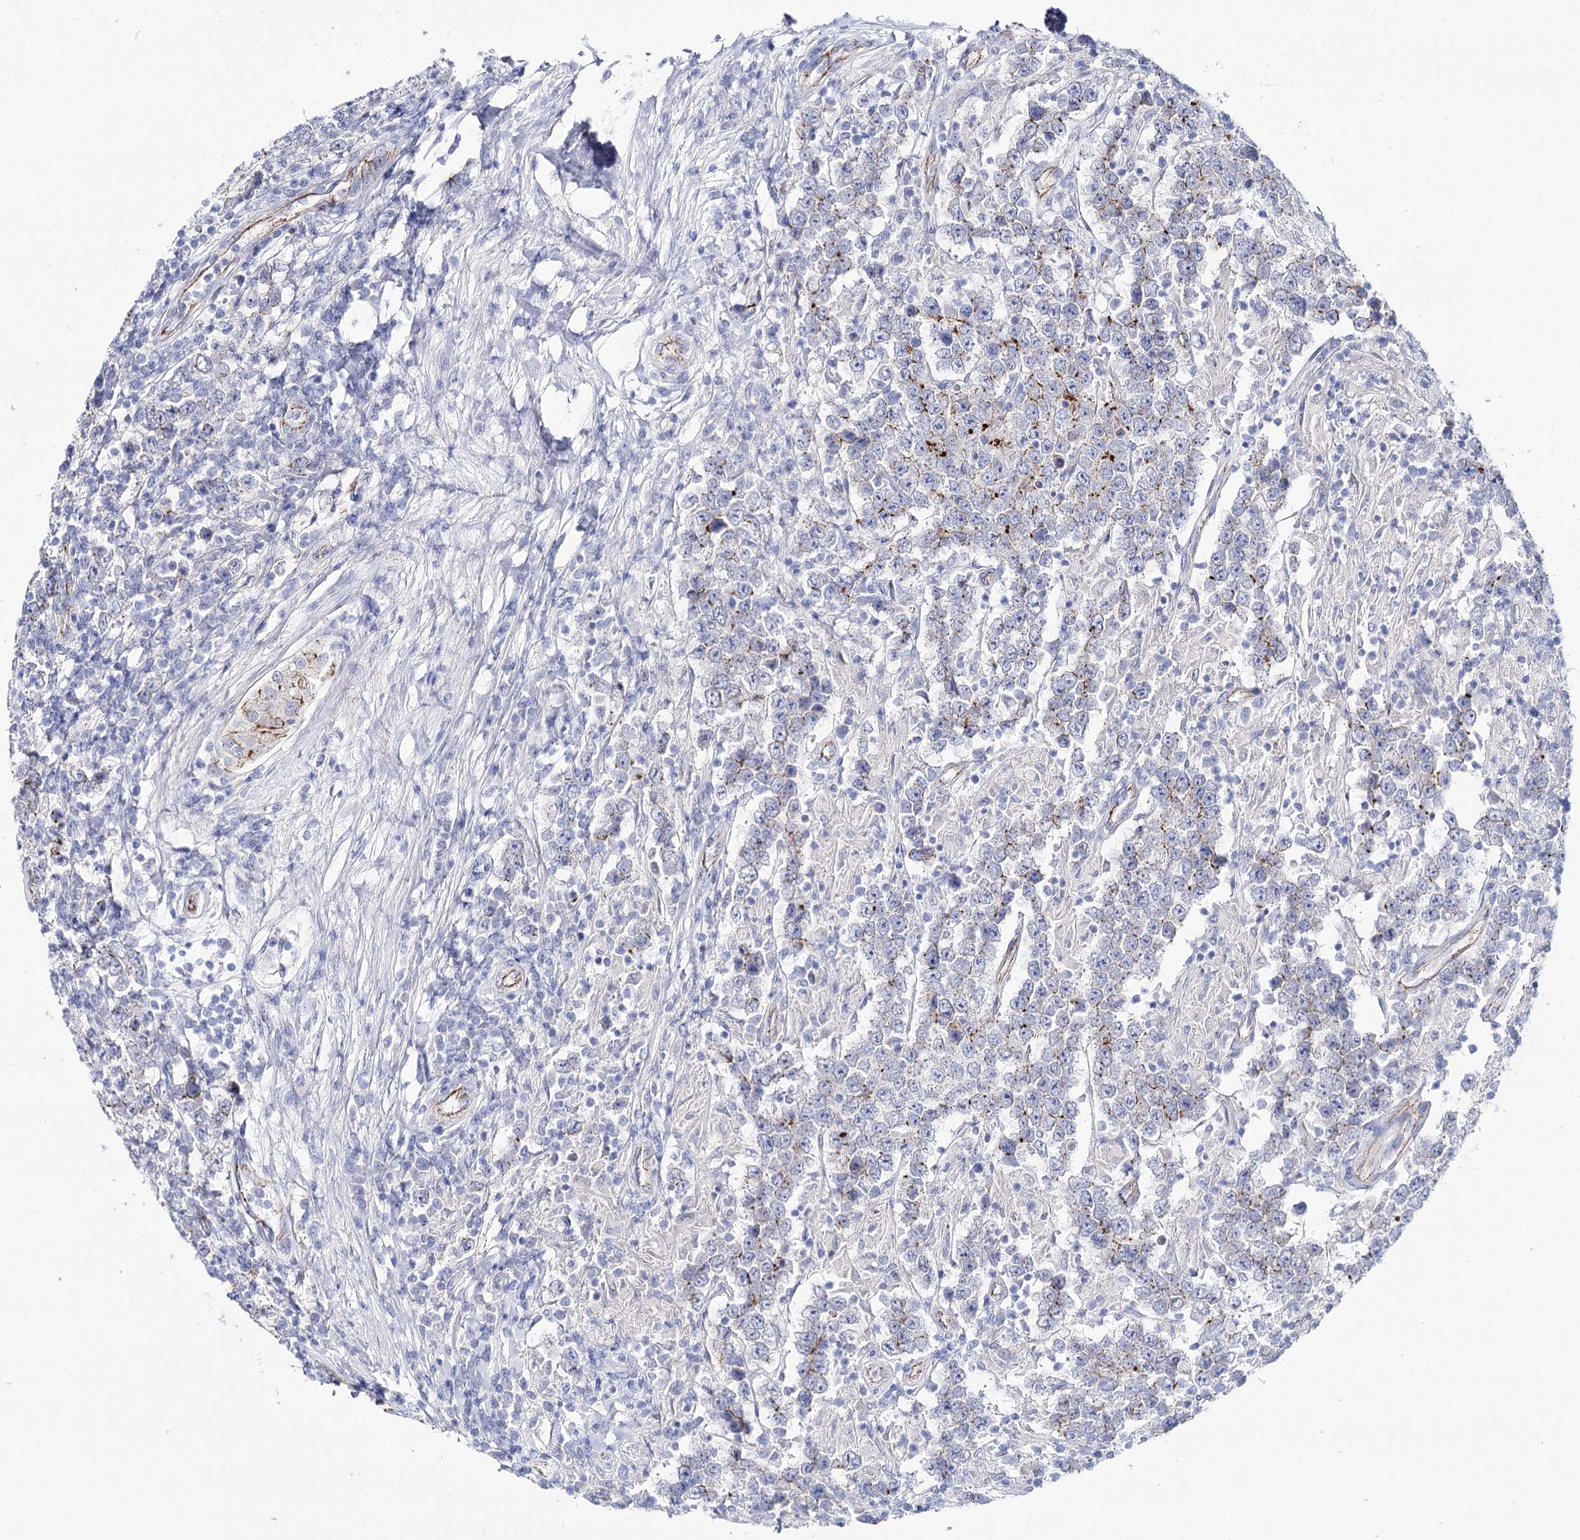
{"staining": {"intensity": "moderate", "quantity": "<25%", "location": "cytoplasmic/membranous"}, "tissue": "testis cancer", "cell_type": "Tumor cells", "image_type": "cancer", "snomed": [{"axis": "morphology", "description": "Normal tissue, NOS"}, {"axis": "morphology", "description": "Urothelial carcinoma, High grade"}, {"axis": "morphology", "description": "Seminoma, NOS"}, {"axis": "morphology", "description": "Carcinoma, Embryonal, NOS"}, {"axis": "topography", "description": "Urinary bladder"}, {"axis": "topography", "description": "Testis"}], "caption": "DAB (3,3'-diaminobenzidine) immunohistochemical staining of testis cancer (embryonal carcinoma) reveals moderate cytoplasmic/membranous protein staining in approximately <25% of tumor cells.", "gene": "NRAP", "patient": {"sex": "male", "age": 41}}